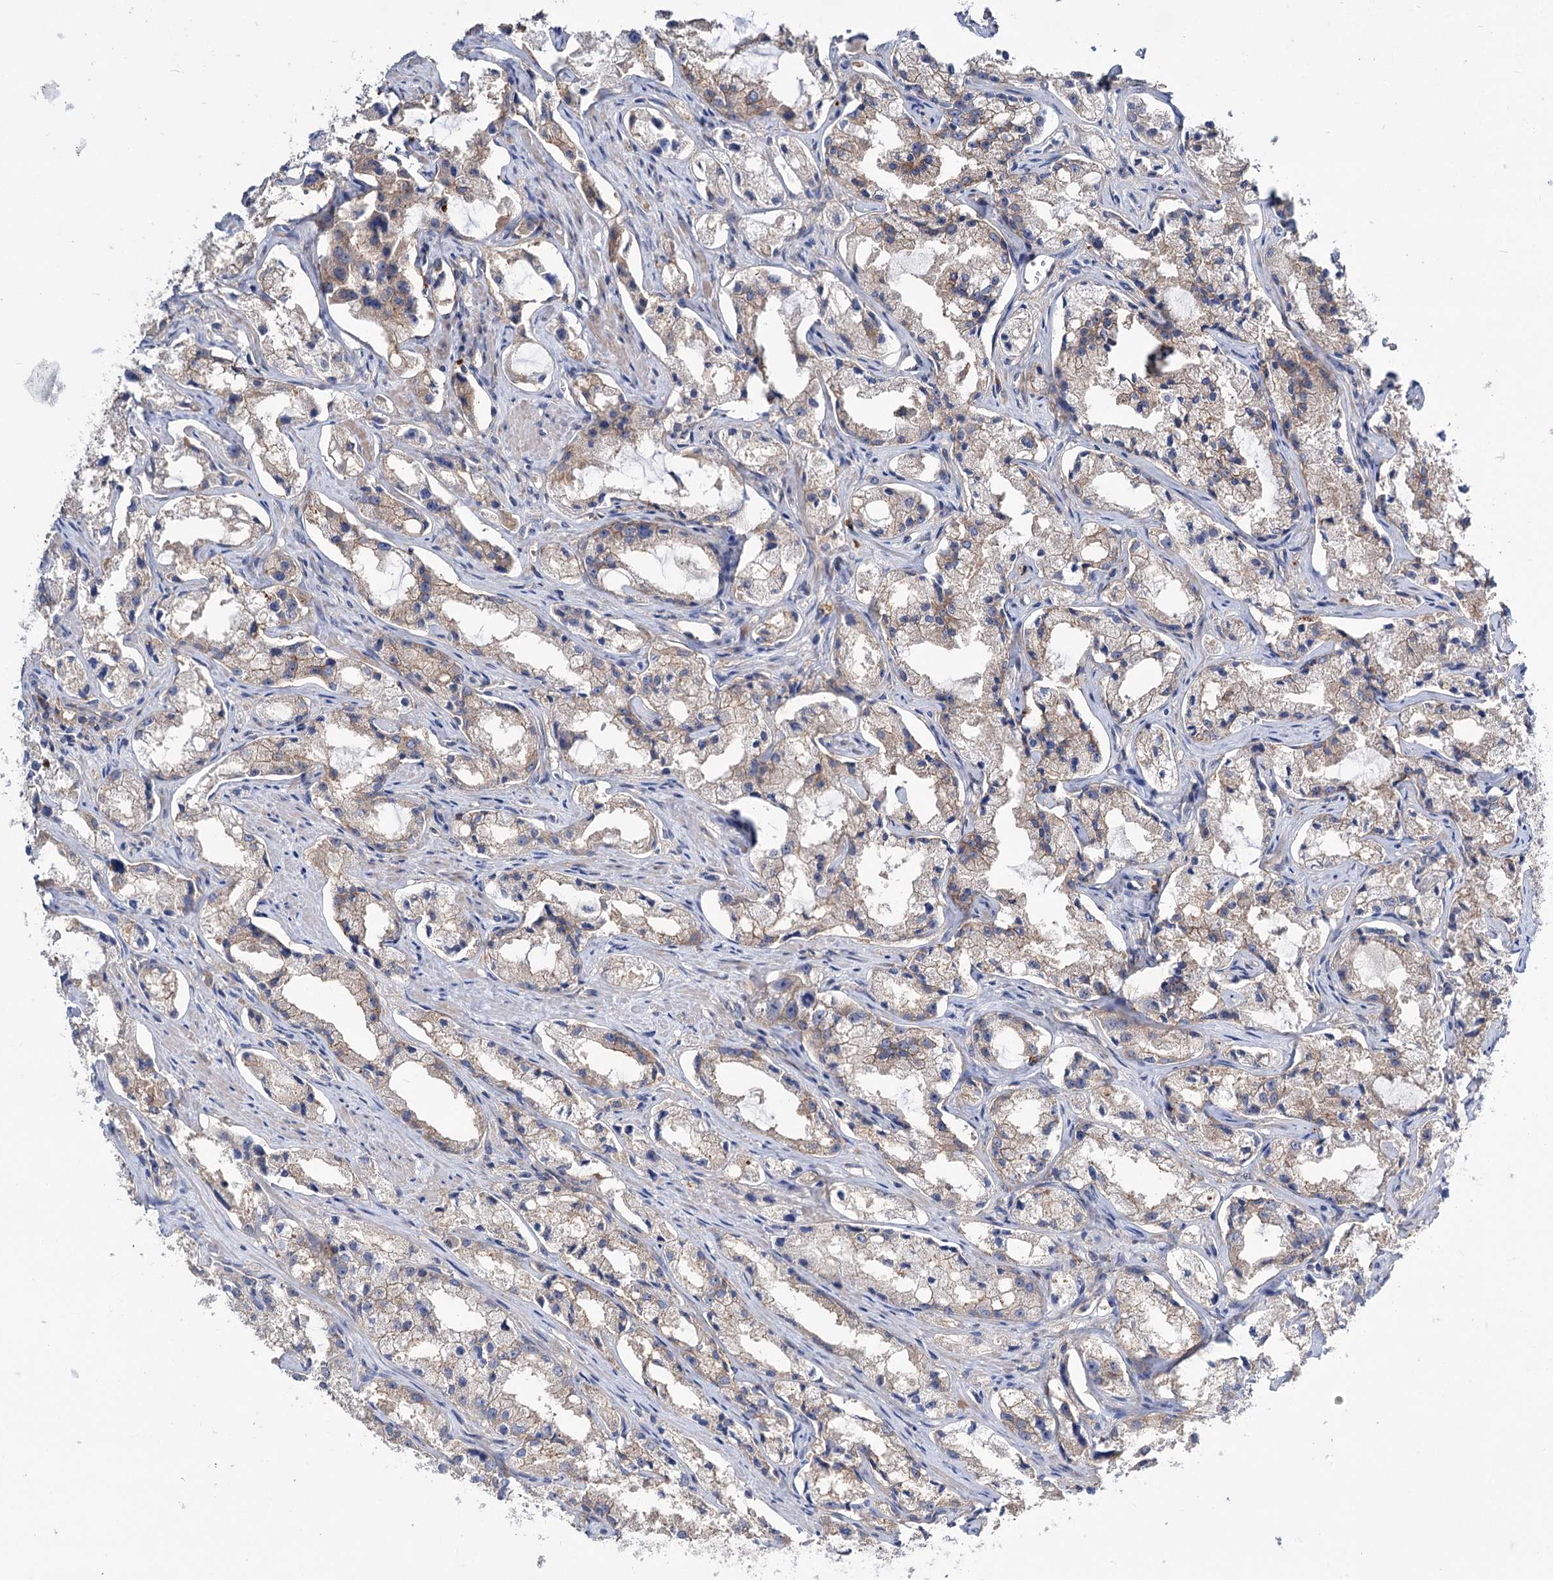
{"staining": {"intensity": "weak", "quantity": "25%-75%", "location": "cytoplasmic/membranous"}, "tissue": "prostate cancer", "cell_type": "Tumor cells", "image_type": "cancer", "snomed": [{"axis": "morphology", "description": "Adenocarcinoma, High grade"}, {"axis": "topography", "description": "Prostate"}], "caption": "High-magnification brightfield microscopy of prostate cancer (adenocarcinoma (high-grade)) stained with DAB (brown) and counterstained with hematoxylin (blue). tumor cells exhibit weak cytoplasmic/membranous staining is identified in about25%-75% of cells. (DAB IHC with brightfield microscopy, high magnification).", "gene": "SEC24A", "patient": {"sex": "male", "age": 66}}